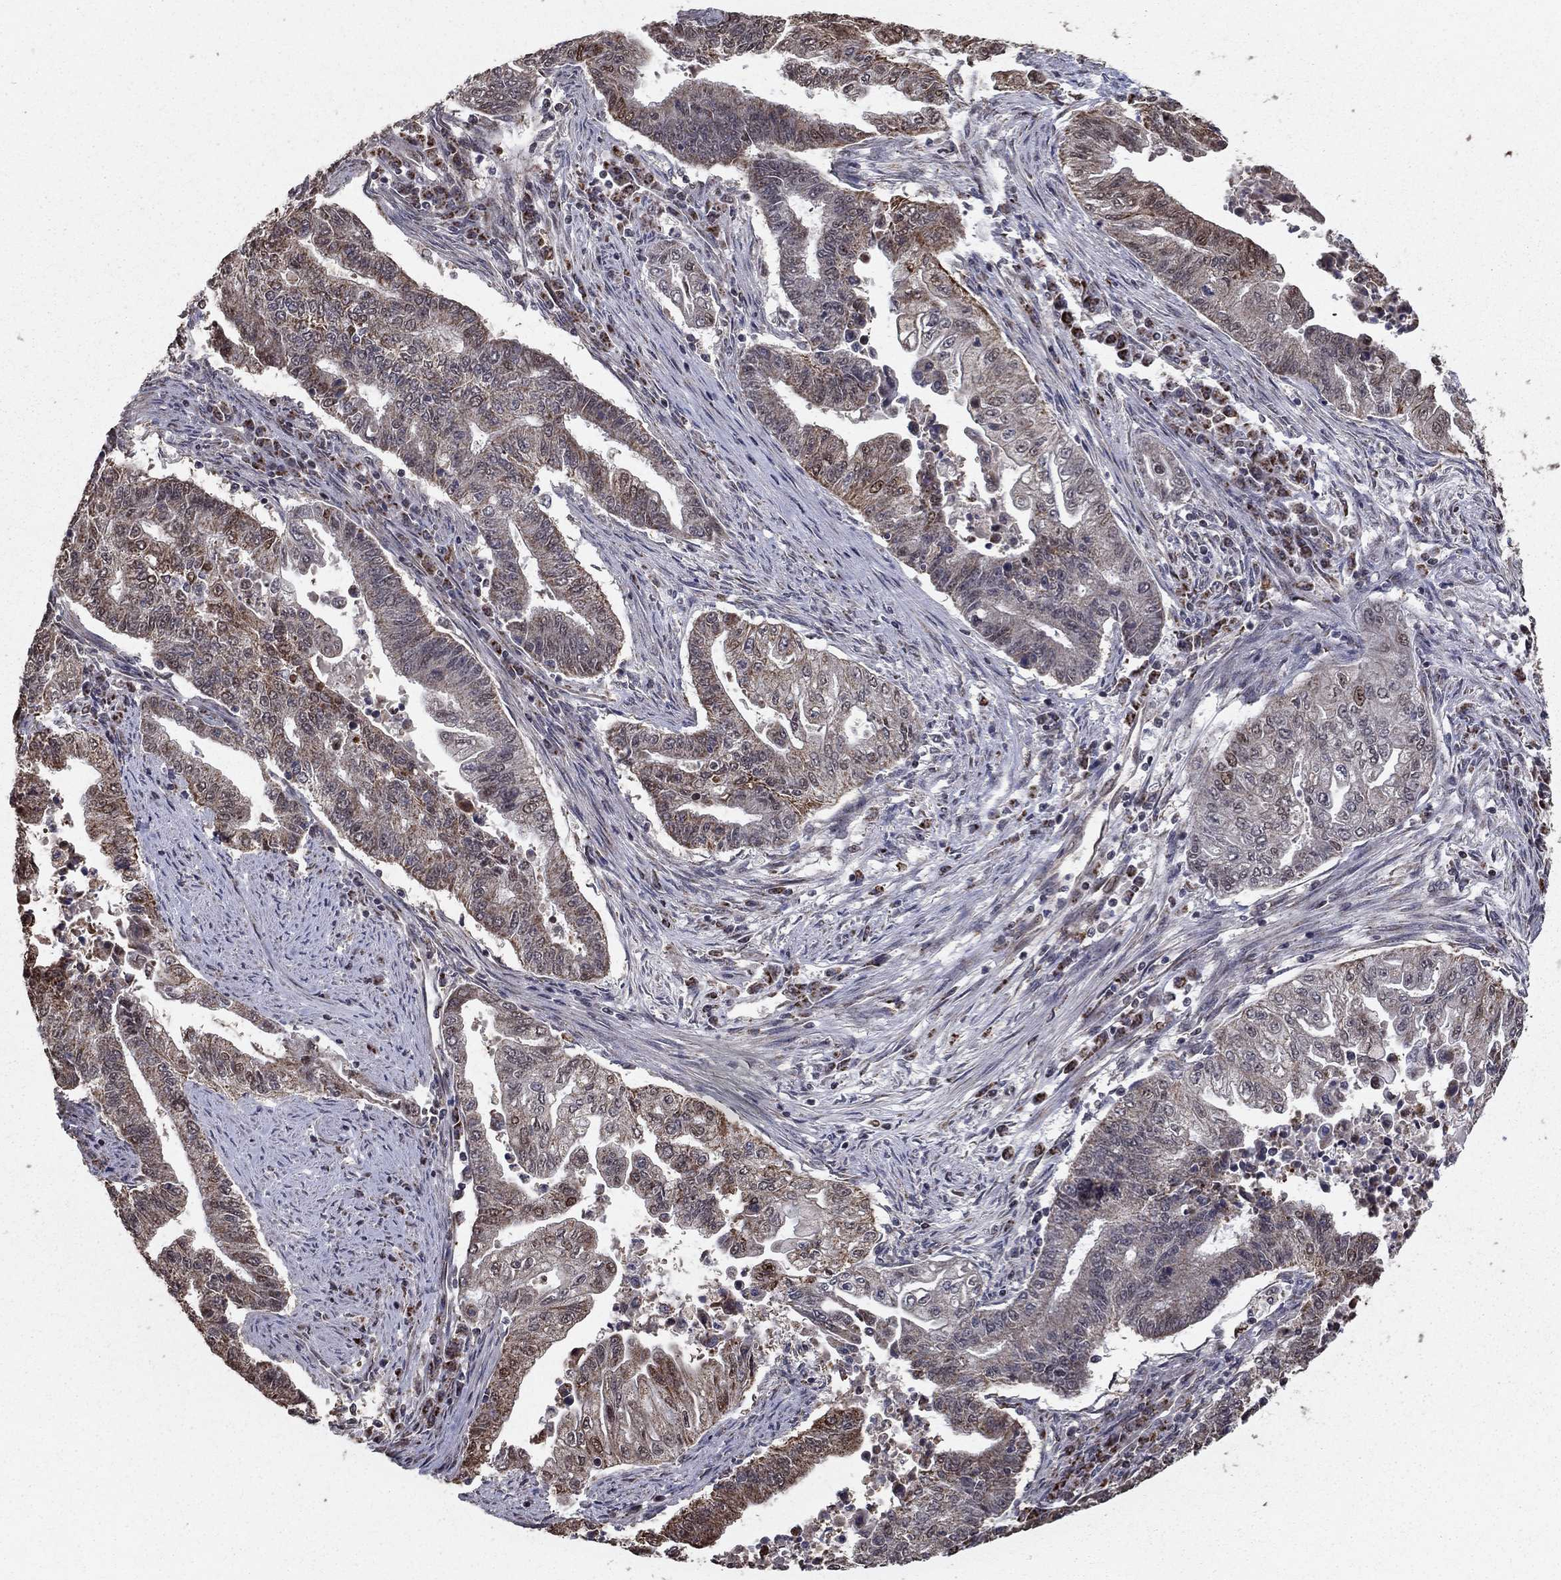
{"staining": {"intensity": "moderate", "quantity": "<25%", "location": "cytoplasmic/membranous"}, "tissue": "endometrial cancer", "cell_type": "Tumor cells", "image_type": "cancer", "snomed": [{"axis": "morphology", "description": "Adenocarcinoma, NOS"}, {"axis": "topography", "description": "Uterus"}, {"axis": "topography", "description": "Endometrium"}], "caption": "Tumor cells demonstrate low levels of moderate cytoplasmic/membranous positivity in approximately <25% of cells in endometrial cancer. (Stains: DAB in brown, nuclei in blue, Microscopy: brightfield microscopy at high magnification).", "gene": "ACOT13", "patient": {"sex": "female", "age": 54}}